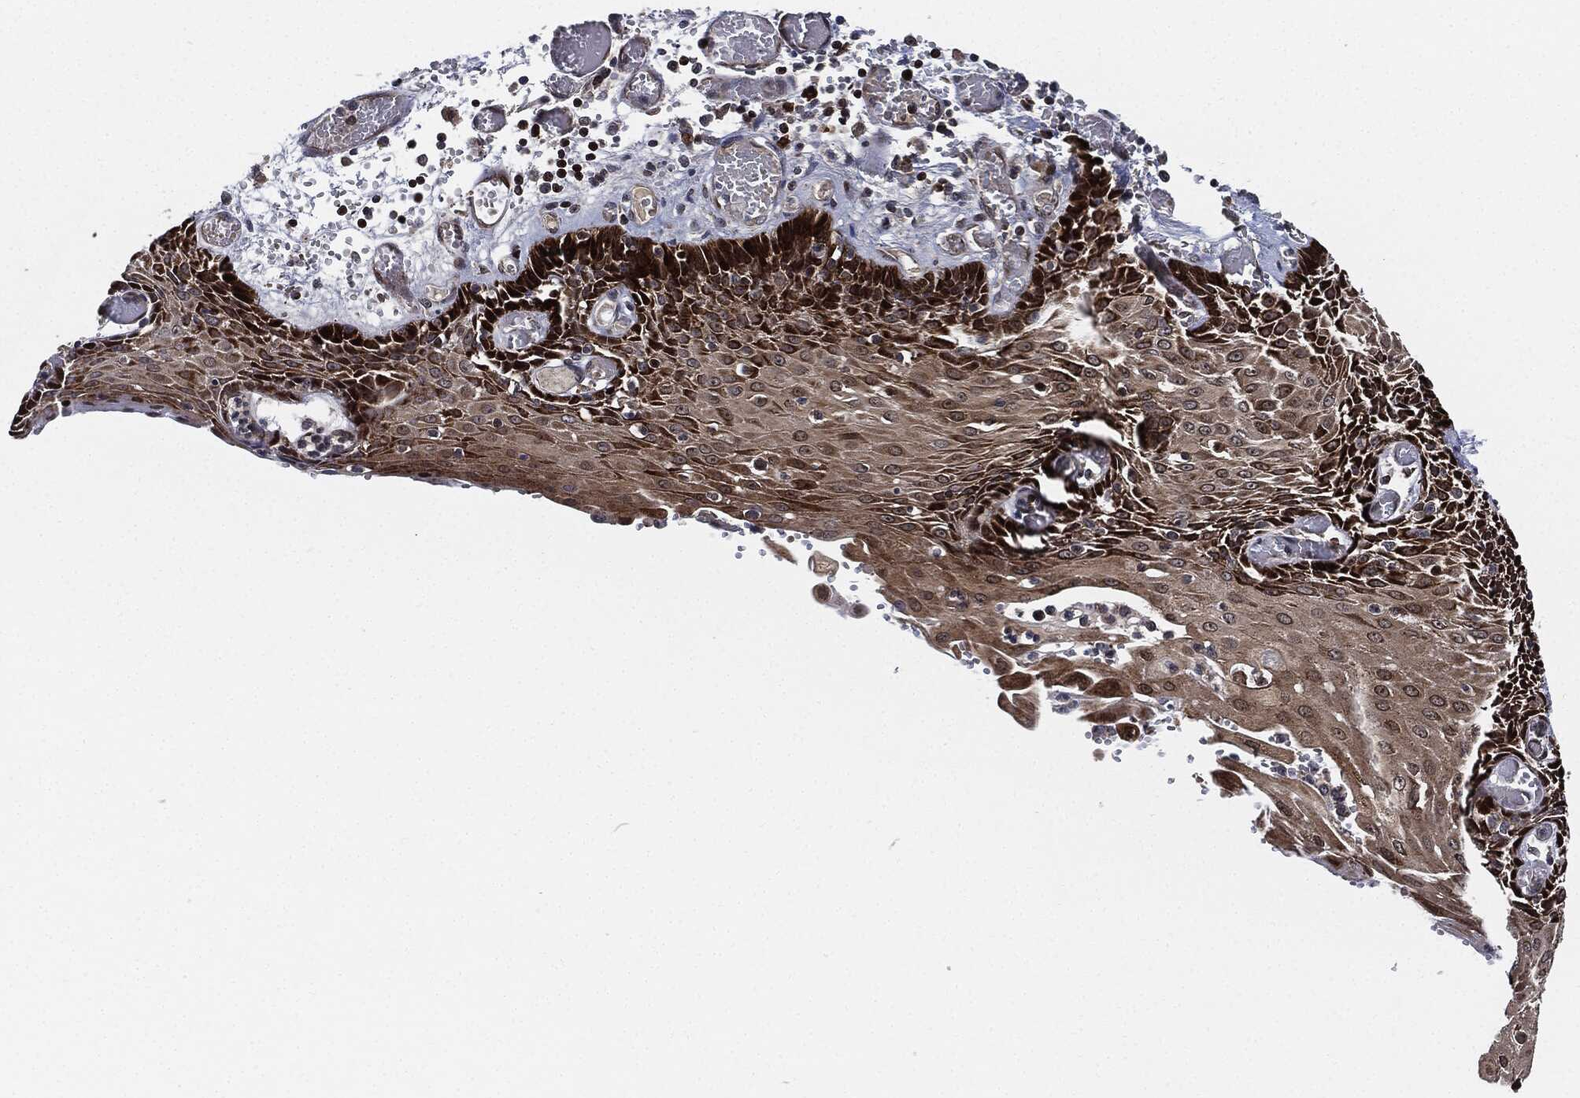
{"staining": {"intensity": "strong", "quantity": ">75%", "location": "cytoplasmic/membranous"}, "tissue": "esophagus", "cell_type": "Squamous epithelial cells", "image_type": "normal", "snomed": [{"axis": "morphology", "description": "Normal tissue, NOS"}, {"axis": "topography", "description": "Esophagus"}], "caption": "IHC (DAB) staining of unremarkable human esophagus exhibits strong cytoplasmic/membranous protein expression in approximately >75% of squamous epithelial cells.", "gene": "RNASEL", "patient": {"sex": "male", "age": 58}}